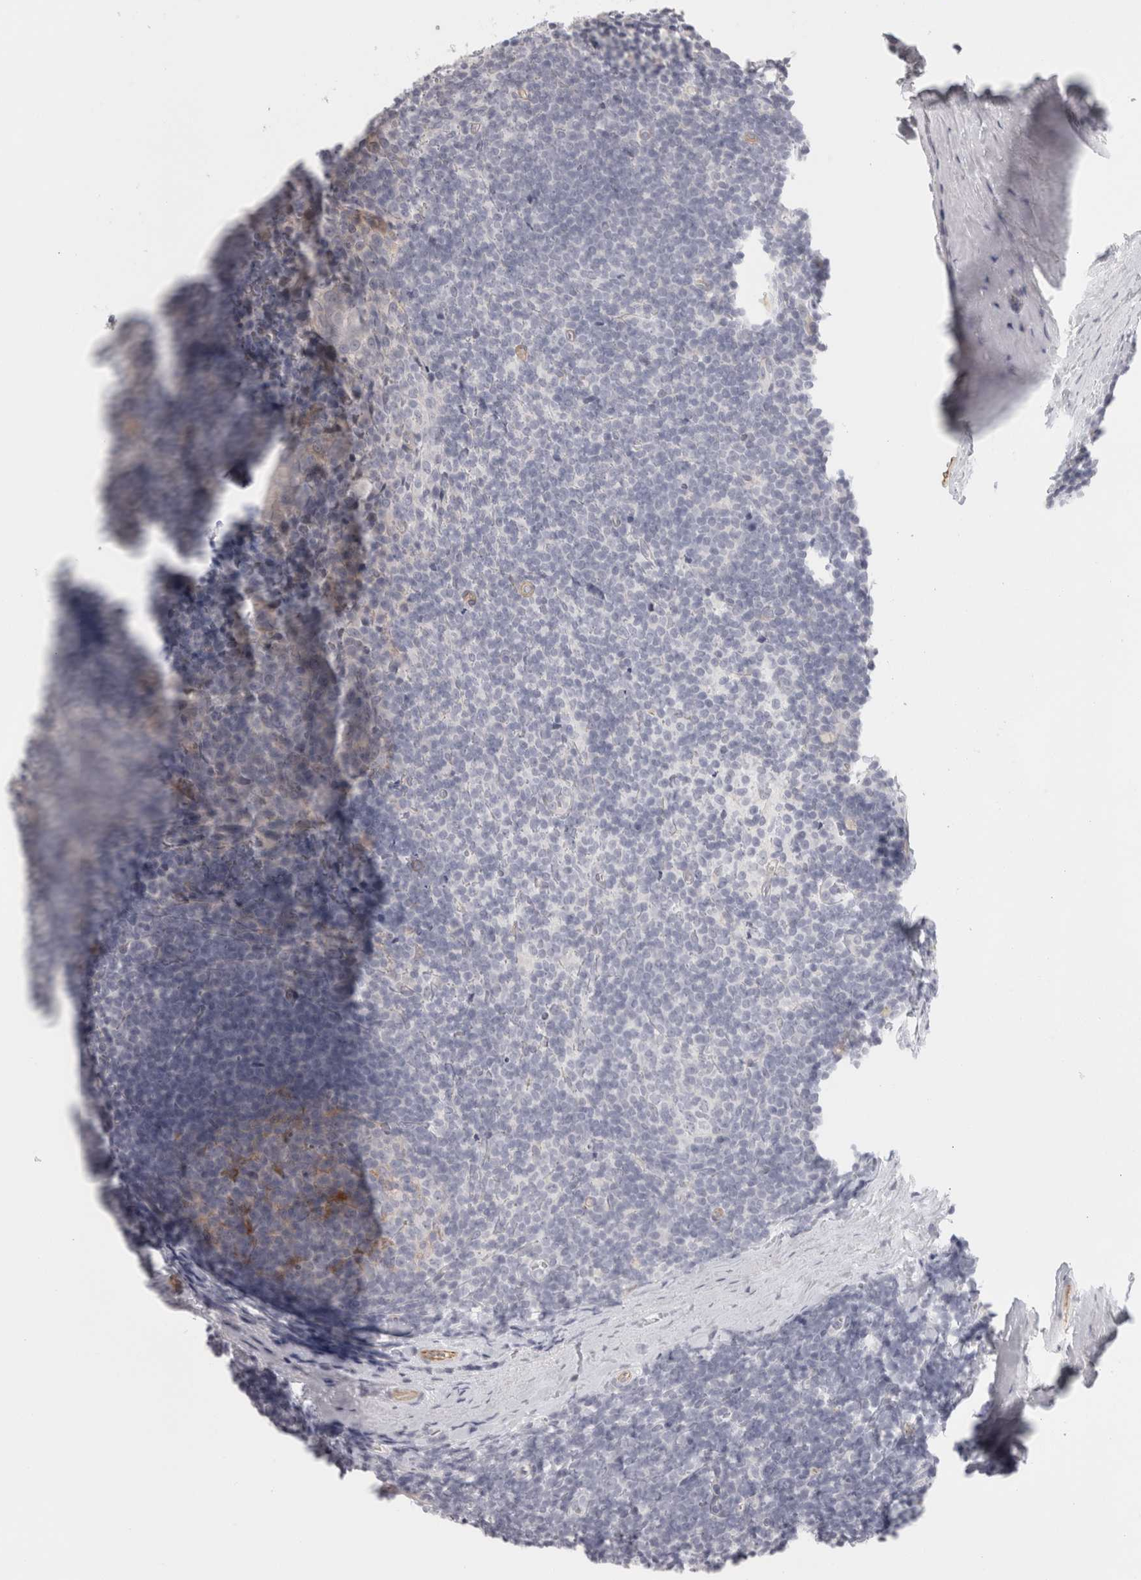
{"staining": {"intensity": "weak", "quantity": "<25%", "location": "cytoplasmic/membranous"}, "tissue": "tonsil", "cell_type": "Germinal center cells", "image_type": "normal", "snomed": [{"axis": "morphology", "description": "Normal tissue, NOS"}, {"axis": "topography", "description": "Tonsil"}], "caption": "This is a photomicrograph of IHC staining of normal tonsil, which shows no expression in germinal center cells.", "gene": "FBLIM1", "patient": {"sex": "male", "age": 37}}